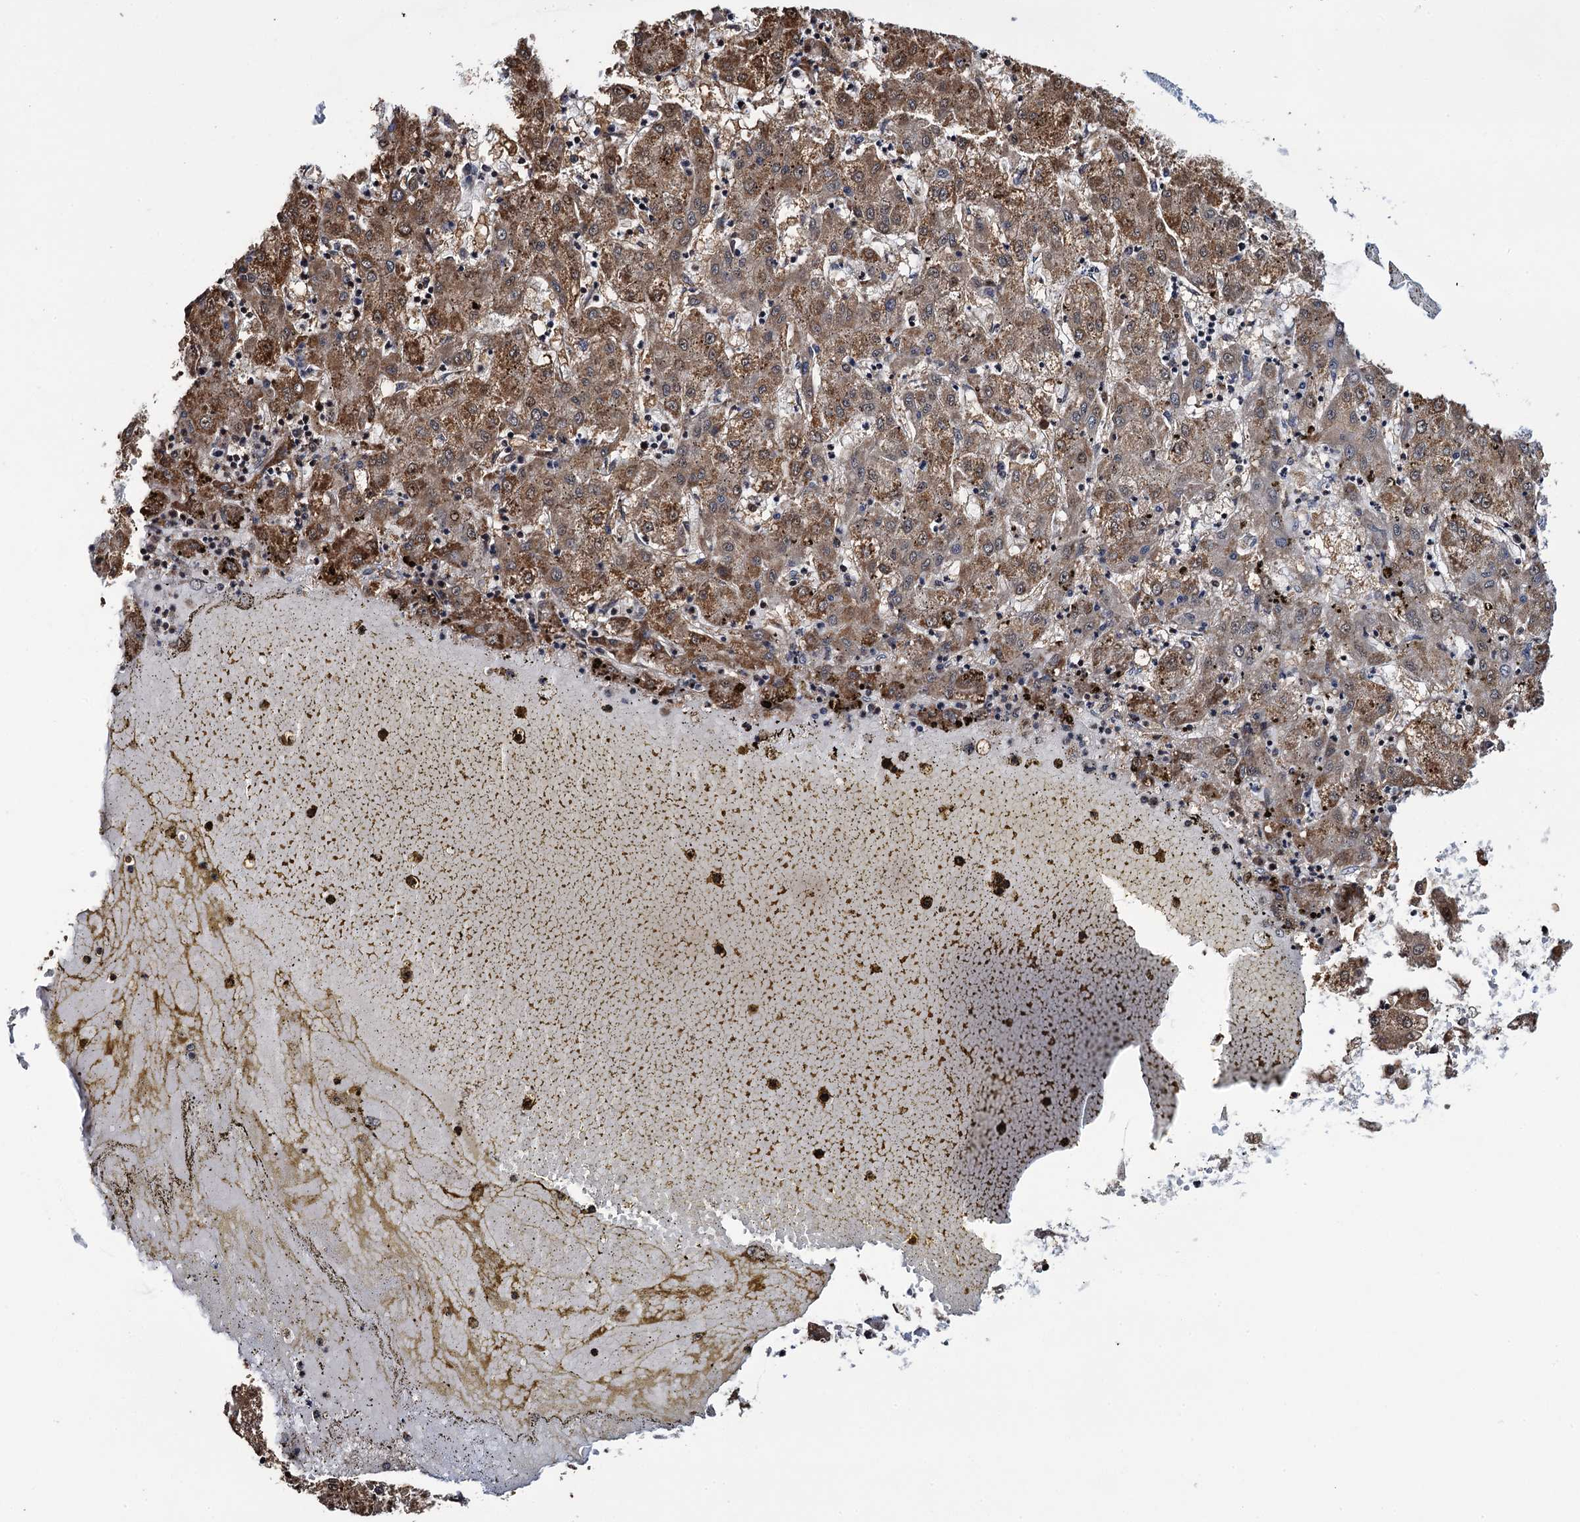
{"staining": {"intensity": "moderate", "quantity": ">75%", "location": "cytoplasmic/membranous"}, "tissue": "liver cancer", "cell_type": "Tumor cells", "image_type": "cancer", "snomed": [{"axis": "morphology", "description": "Carcinoma, Hepatocellular, NOS"}, {"axis": "topography", "description": "Liver"}], "caption": "This is an image of immunohistochemistry staining of hepatocellular carcinoma (liver), which shows moderate staining in the cytoplasmic/membranous of tumor cells.", "gene": "CCDC102A", "patient": {"sex": "male", "age": 72}}